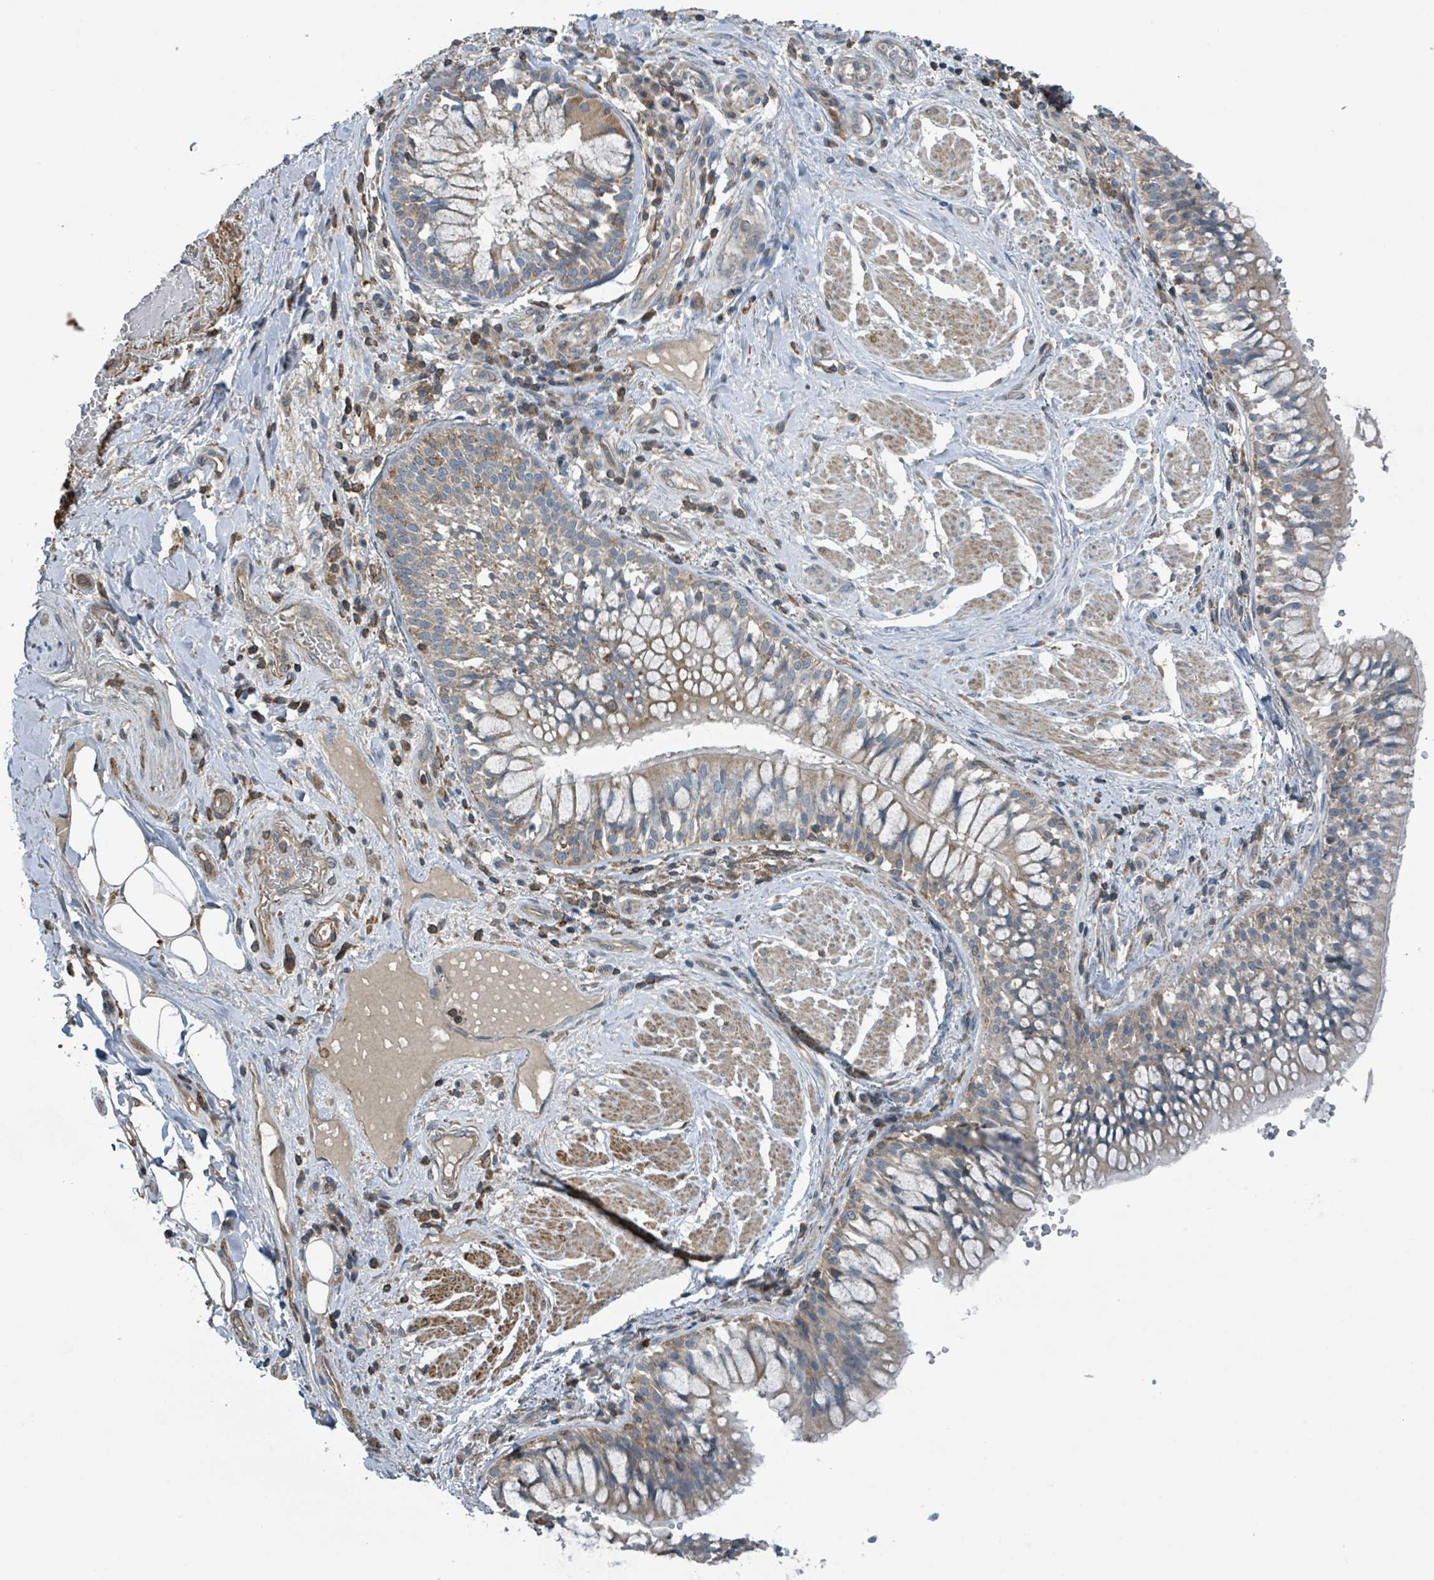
{"staining": {"intensity": "weak", "quantity": "<25%", "location": "cytoplasmic/membranous"}, "tissue": "adipose tissue", "cell_type": "Adipocytes", "image_type": "normal", "snomed": [{"axis": "morphology", "description": "Normal tissue, NOS"}, {"axis": "morphology", "description": "Squamous cell carcinoma, NOS"}, {"axis": "topography", "description": "Bronchus"}, {"axis": "topography", "description": "Lung"}], "caption": "IHC of normal adipose tissue reveals no expression in adipocytes.", "gene": "ACBD4", "patient": {"sex": "male", "age": 64}}